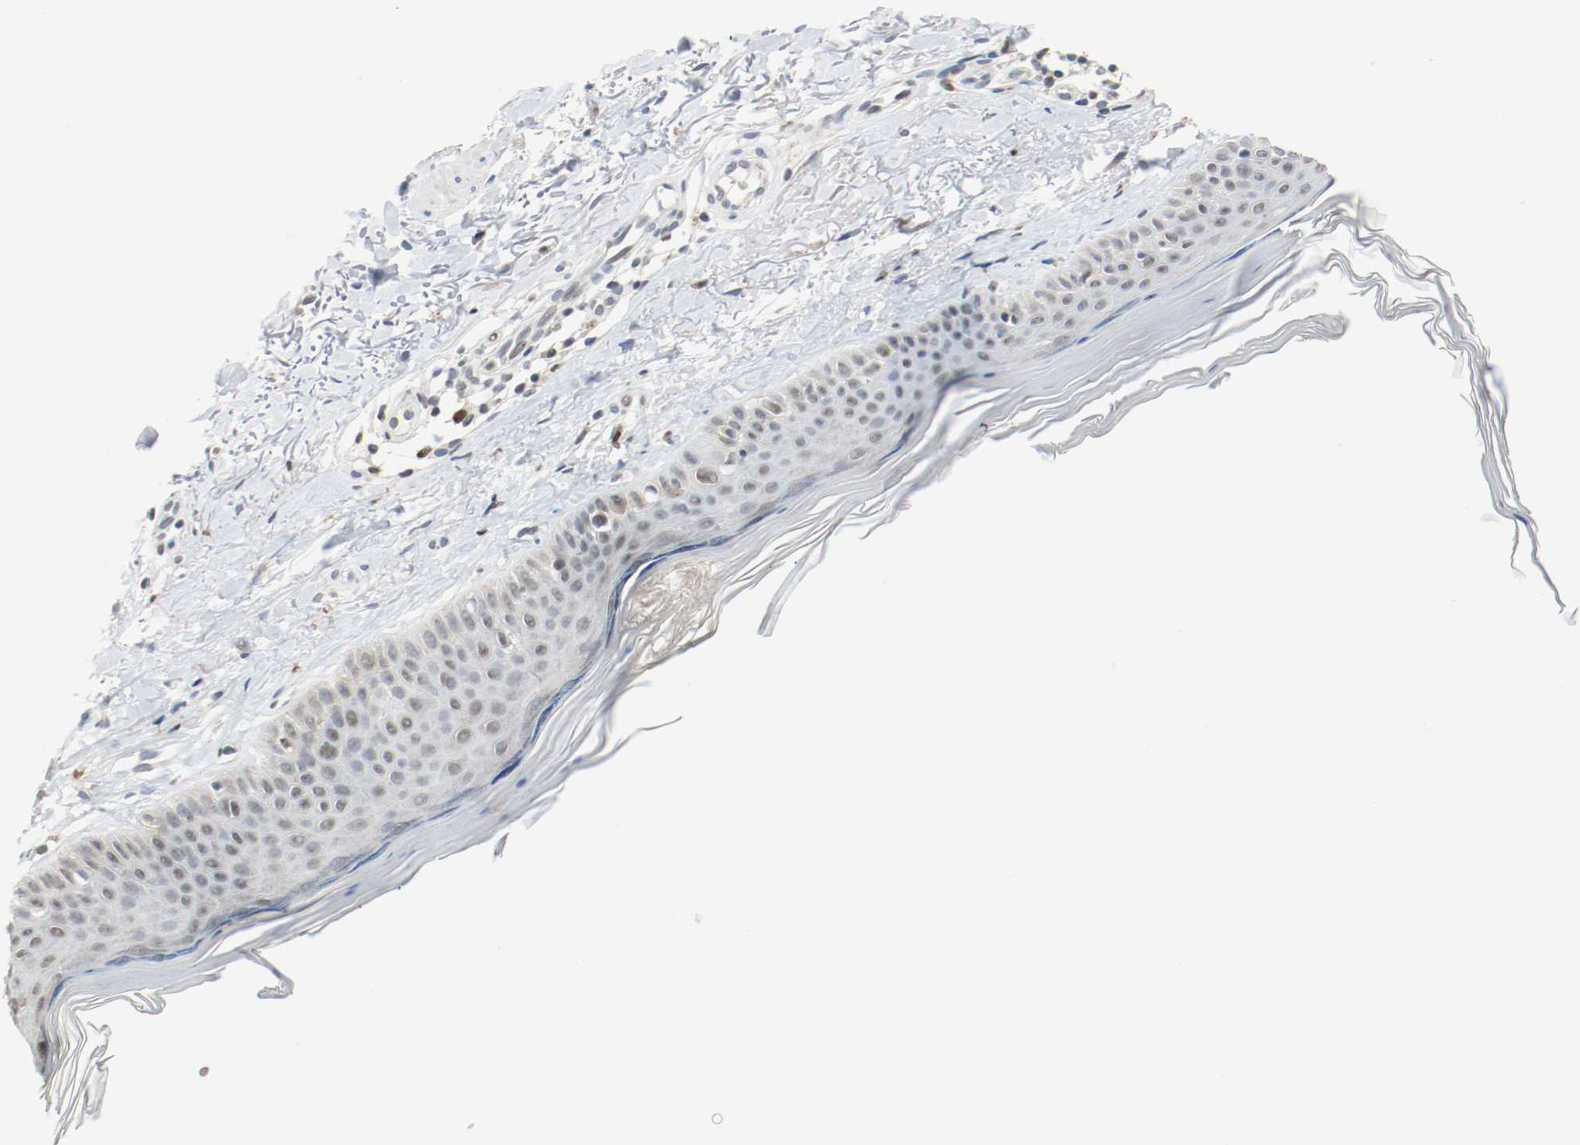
{"staining": {"intensity": "weak", "quantity": "25%-75%", "location": "cytoplasmic/membranous"}, "tissue": "skin", "cell_type": "Fibroblasts", "image_type": "normal", "snomed": [{"axis": "morphology", "description": "Normal tissue, NOS"}, {"axis": "topography", "description": "Skin"}], "caption": "Protein staining demonstrates weak cytoplasmic/membranous expression in about 25%-75% of fibroblasts in unremarkable skin. The staining was performed using DAB to visualize the protein expression in brown, while the nuclei were stained in blue with hematoxylin (Magnification: 20x).", "gene": "ASH1L", "patient": {"sex": "male", "age": 71}}